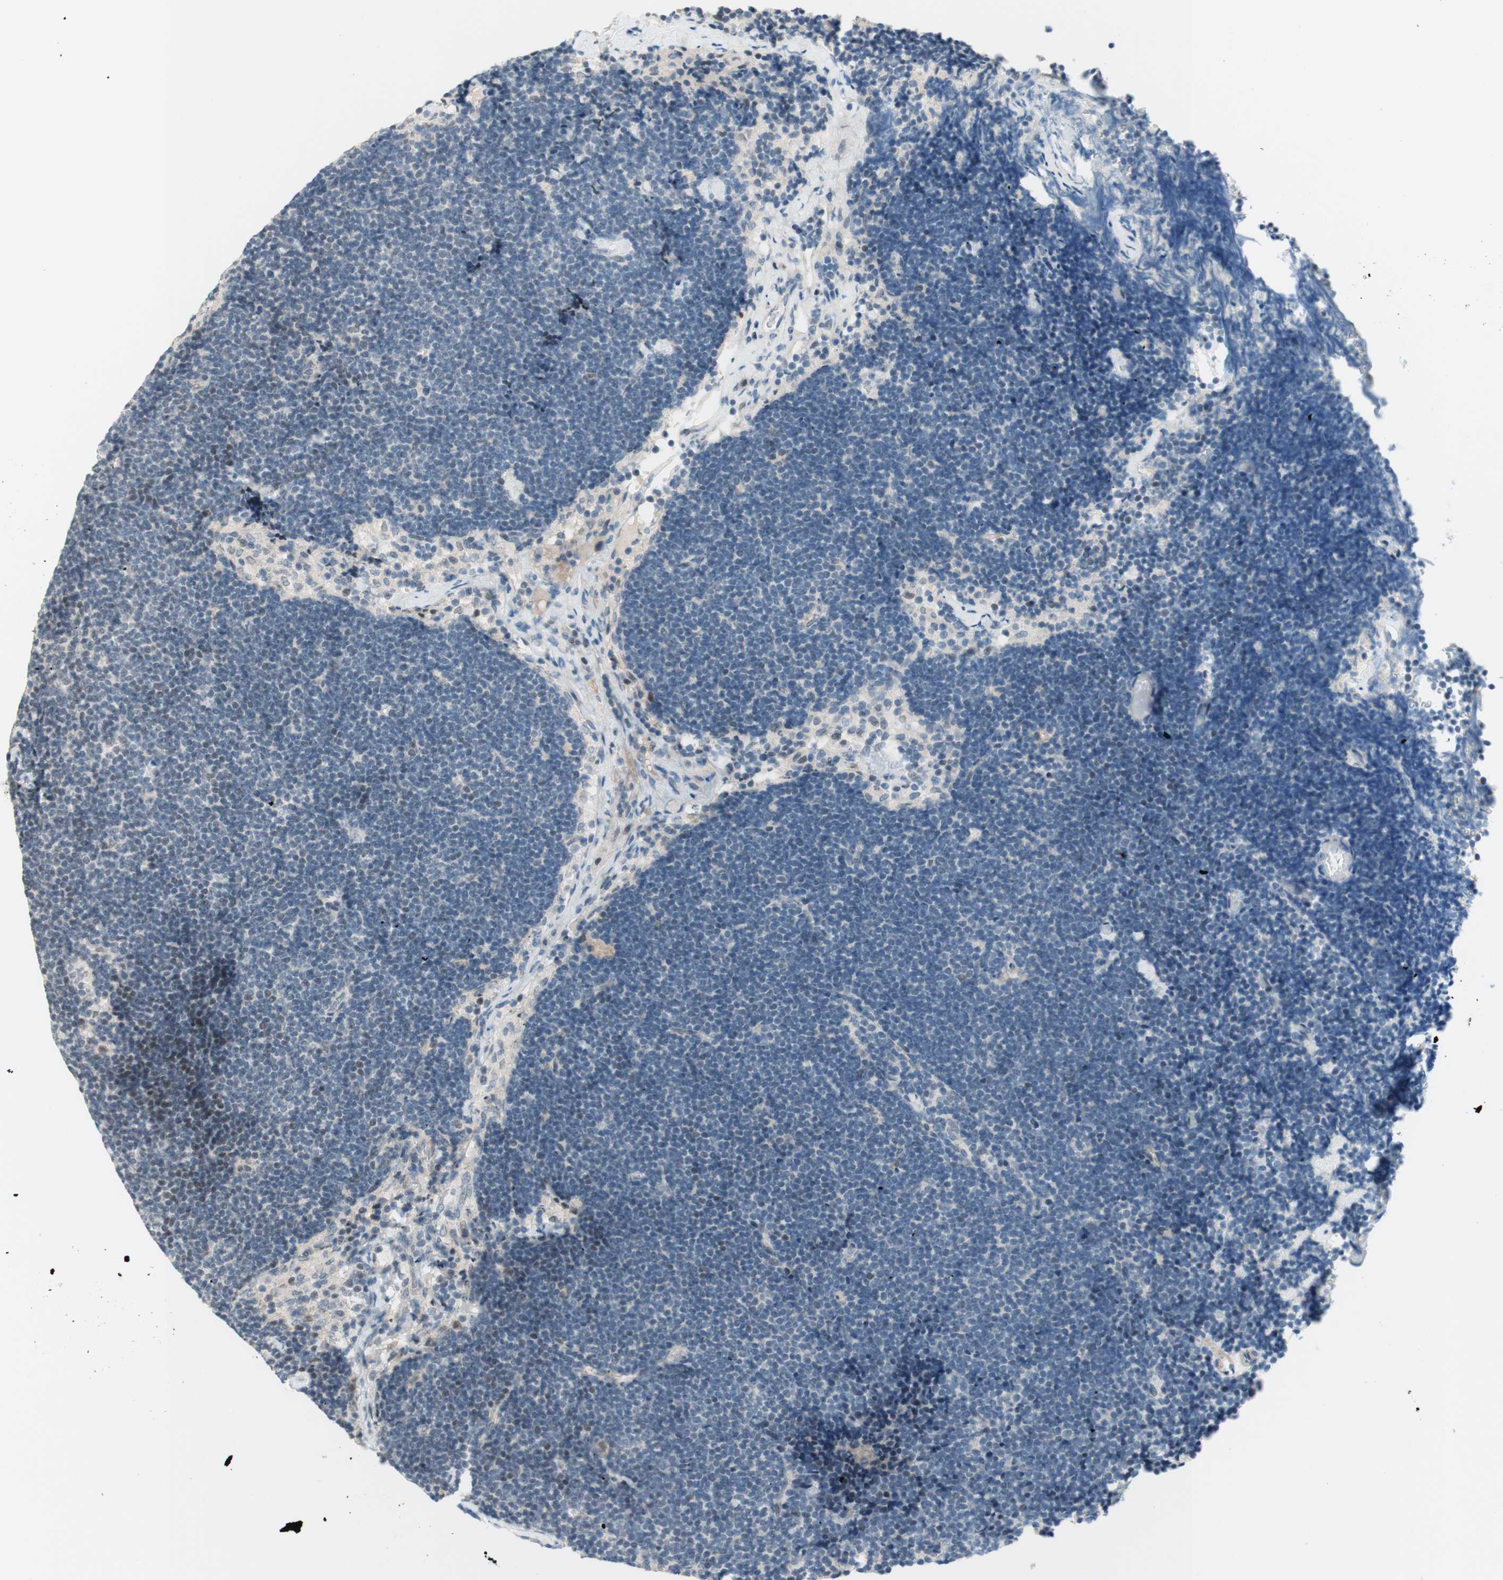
{"staining": {"intensity": "weak", "quantity": "<25%", "location": "nuclear"}, "tissue": "lymph node", "cell_type": "Germinal center cells", "image_type": "normal", "snomed": [{"axis": "morphology", "description": "Normal tissue, NOS"}, {"axis": "topography", "description": "Lymph node"}], "caption": "This is a photomicrograph of immunohistochemistry (IHC) staining of normal lymph node, which shows no staining in germinal center cells.", "gene": "JPH1", "patient": {"sex": "male", "age": 63}}